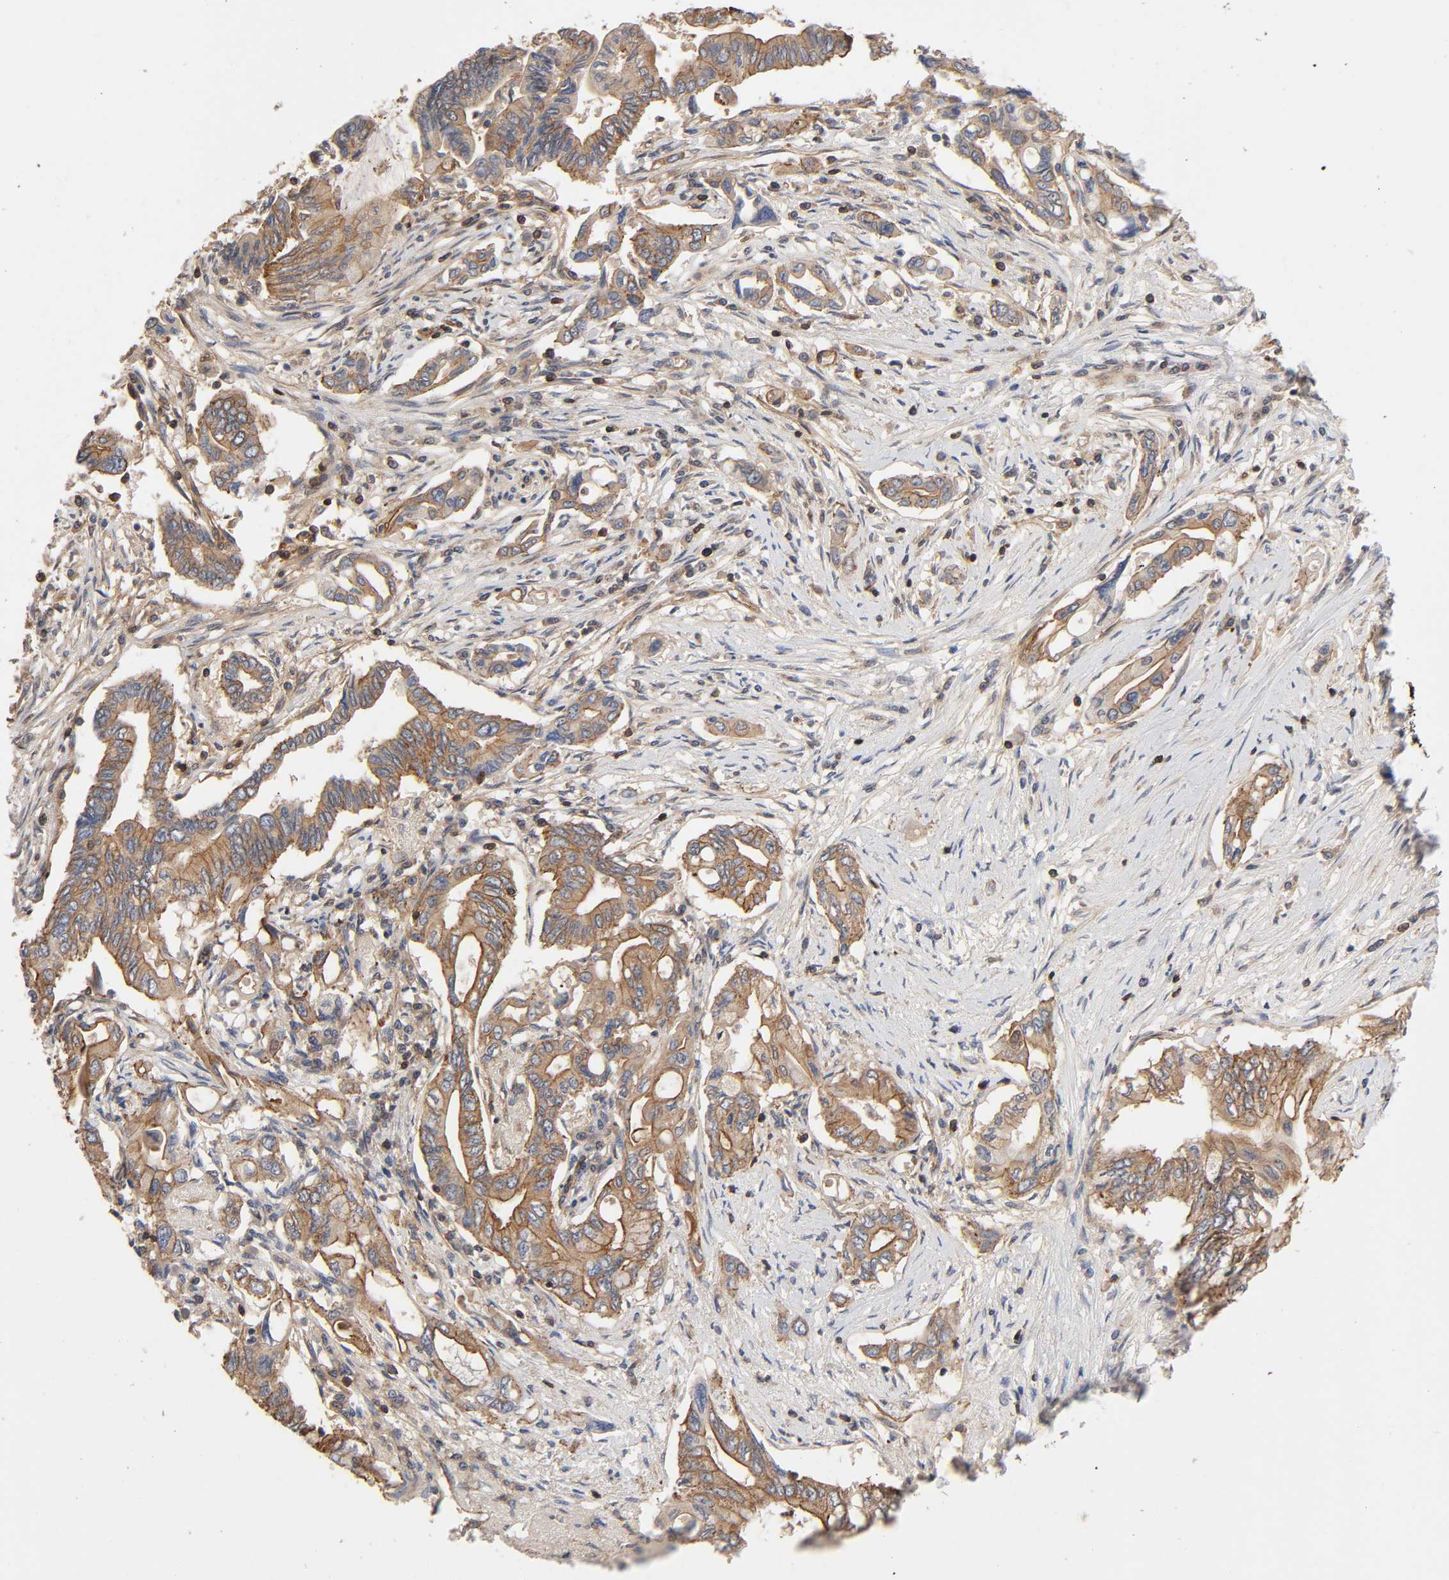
{"staining": {"intensity": "moderate", "quantity": "25%-75%", "location": "cytoplasmic/membranous"}, "tissue": "pancreatic cancer", "cell_type": "Tumor cells", "image_type": "cancer", "snomed": [{"axis": "morphology", "description": "Adenocarcinoma, NOS"}, {"axis": "morphology", "description": "Adenocarcinoma, metastatic, NOS"}, {"axis": "topography", "description": "Lymph node"}, {"axis": "topography", "description": "Pancreas"}, {"axis": "topography", "description": "Duodenum"}], "caption": "This histopathology image reveals IHC staining of pancreatic metastatic adenocarcinoma, with medium moderate cytoplasmic/membranous positivity in about 25%-75% of tumor cells.", "gene": "LAMTOR2", "patient": {"sex": "female", "age": 64}}